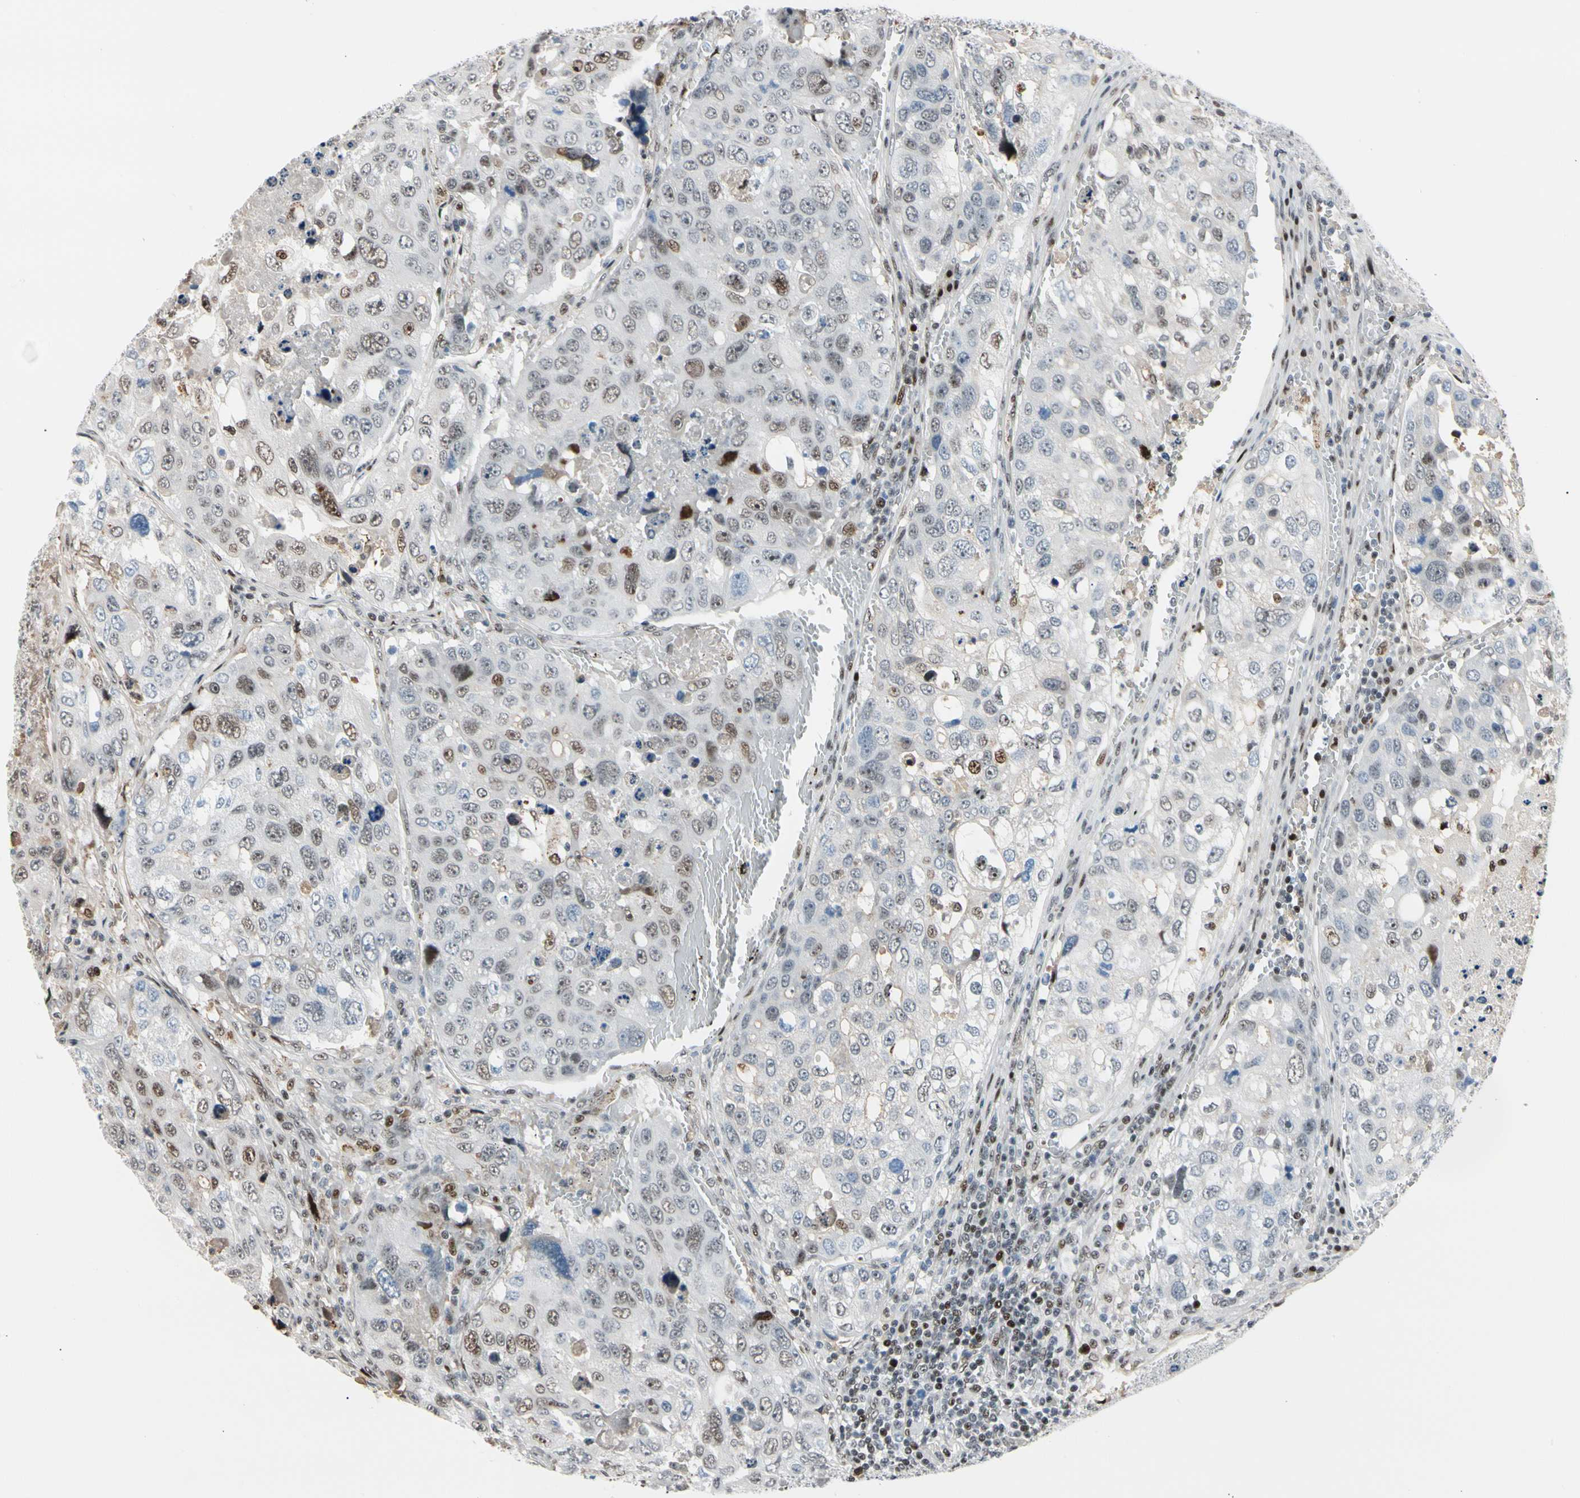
{"staining": {"intensity": "moderate", "quantity": "25%-75%", "location": "nuclear"}, "tissue": "urothelial cancer", "cell_type": "Tumor cells", "image_type": "cancer", "snomed": [{"axis": "morphology", "description": "Urothelial carcinoma, High grade"}, {"axis": "topography", "description": "Lymph node"}, {"axis": "topography", "description": "Urinary bladder"}], "caption": "This histopathology image exhibits immunohistochemistry (IHC) staining of urothelial carcinoma (high-grade), with medium moderate nuclear staining in approximately 25%-75% of tumor cells.", "gene": "FOXO3", "patient": {"sex": "male", "age": 51}}